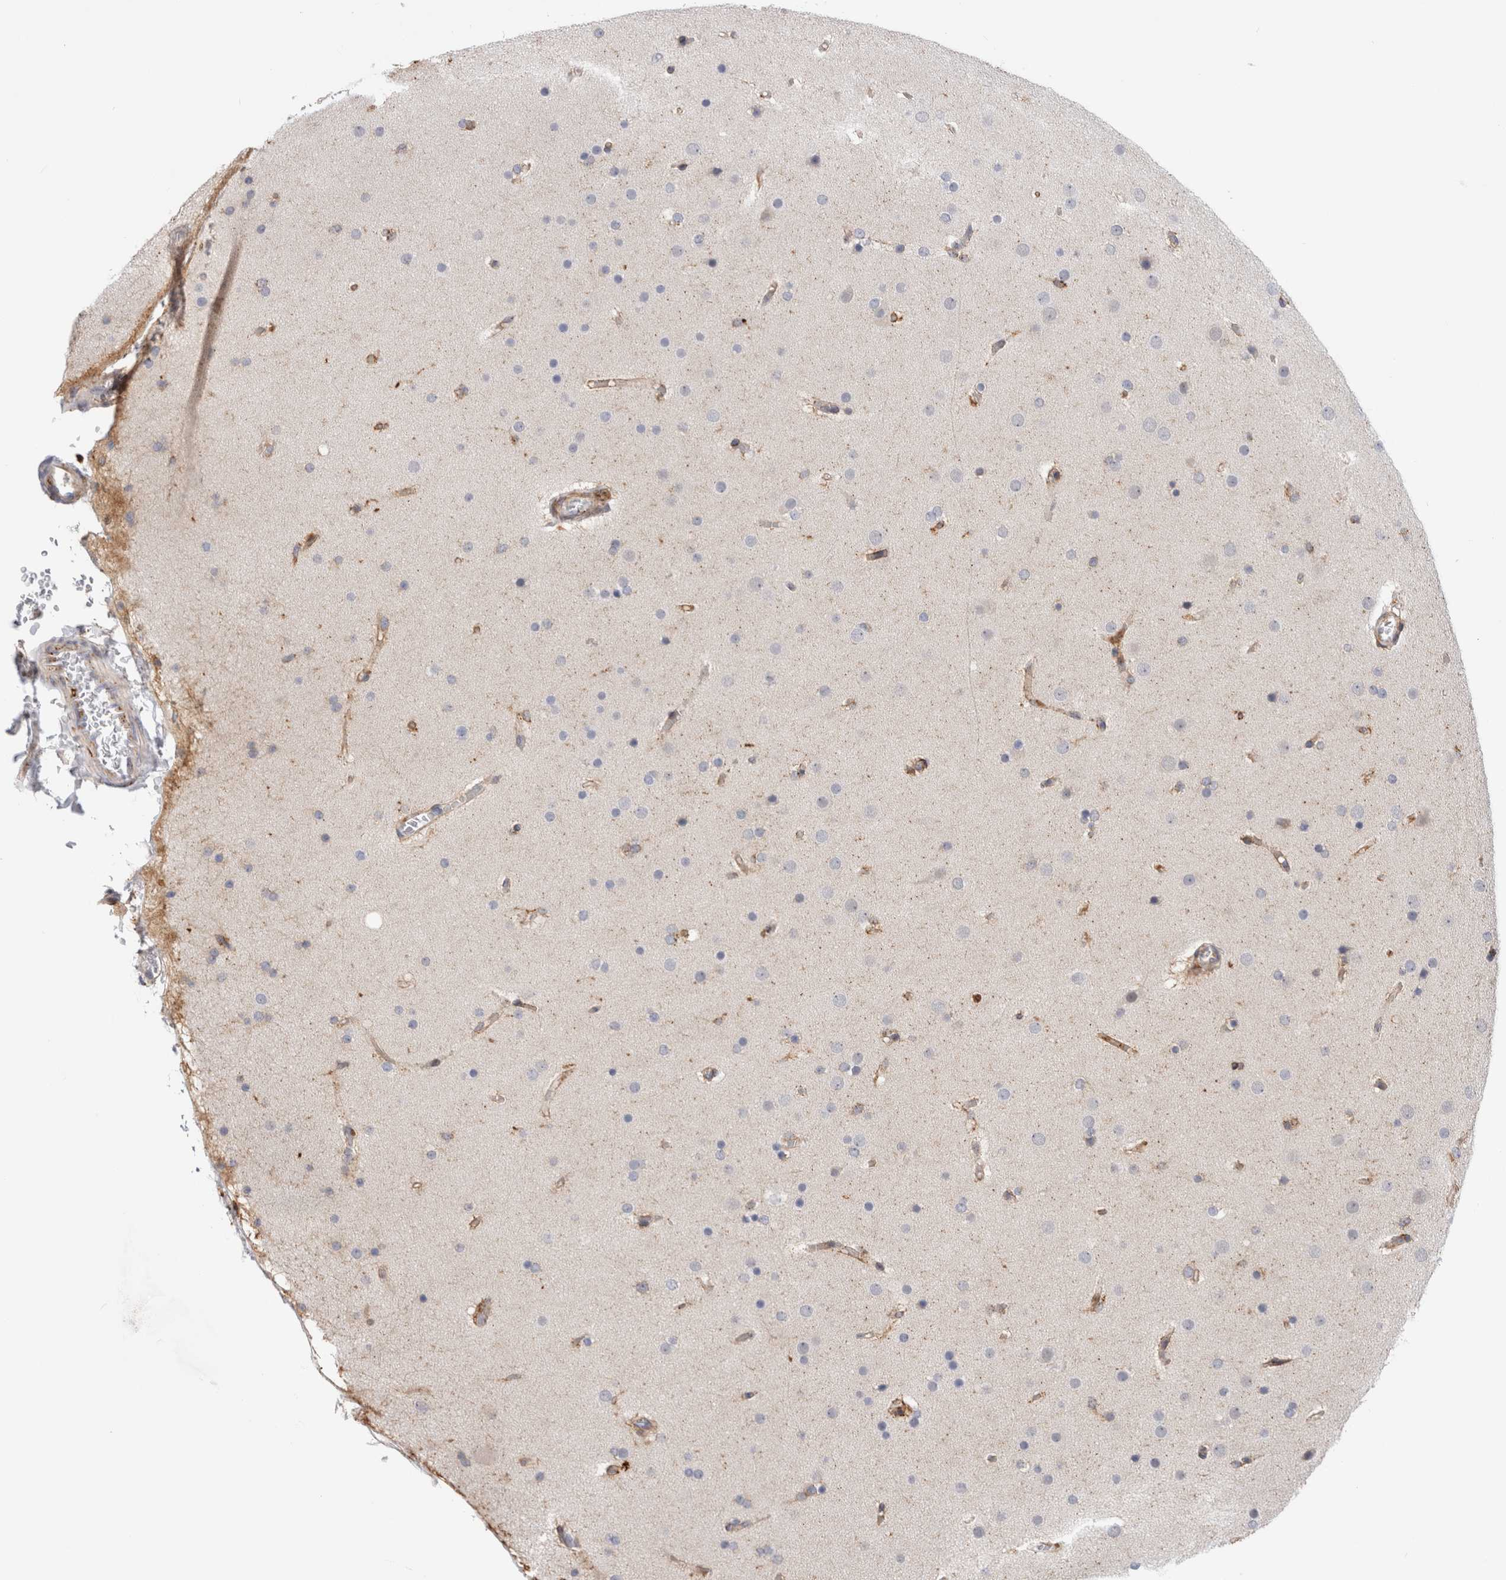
{"staining": {"intensity": "negative", "quantity": "none", "location": "none"}, "tissue": "glioma", "cell_type": "Tumor cells", "image_type": "cancer", "snomed": [{"axis": "morphology", "description": "Glioma, malignant, High grade"}, {"axis": "topography", "description": "Cerebral cortex"}], "caption": "DAB (3,3'-diaminobenzidine) immunohistochemical staining of human glioma exhibits no significant positivity in tumor cells.", "gene": "CCDC88B", "patient": {"sex": "female", "age": 36}}